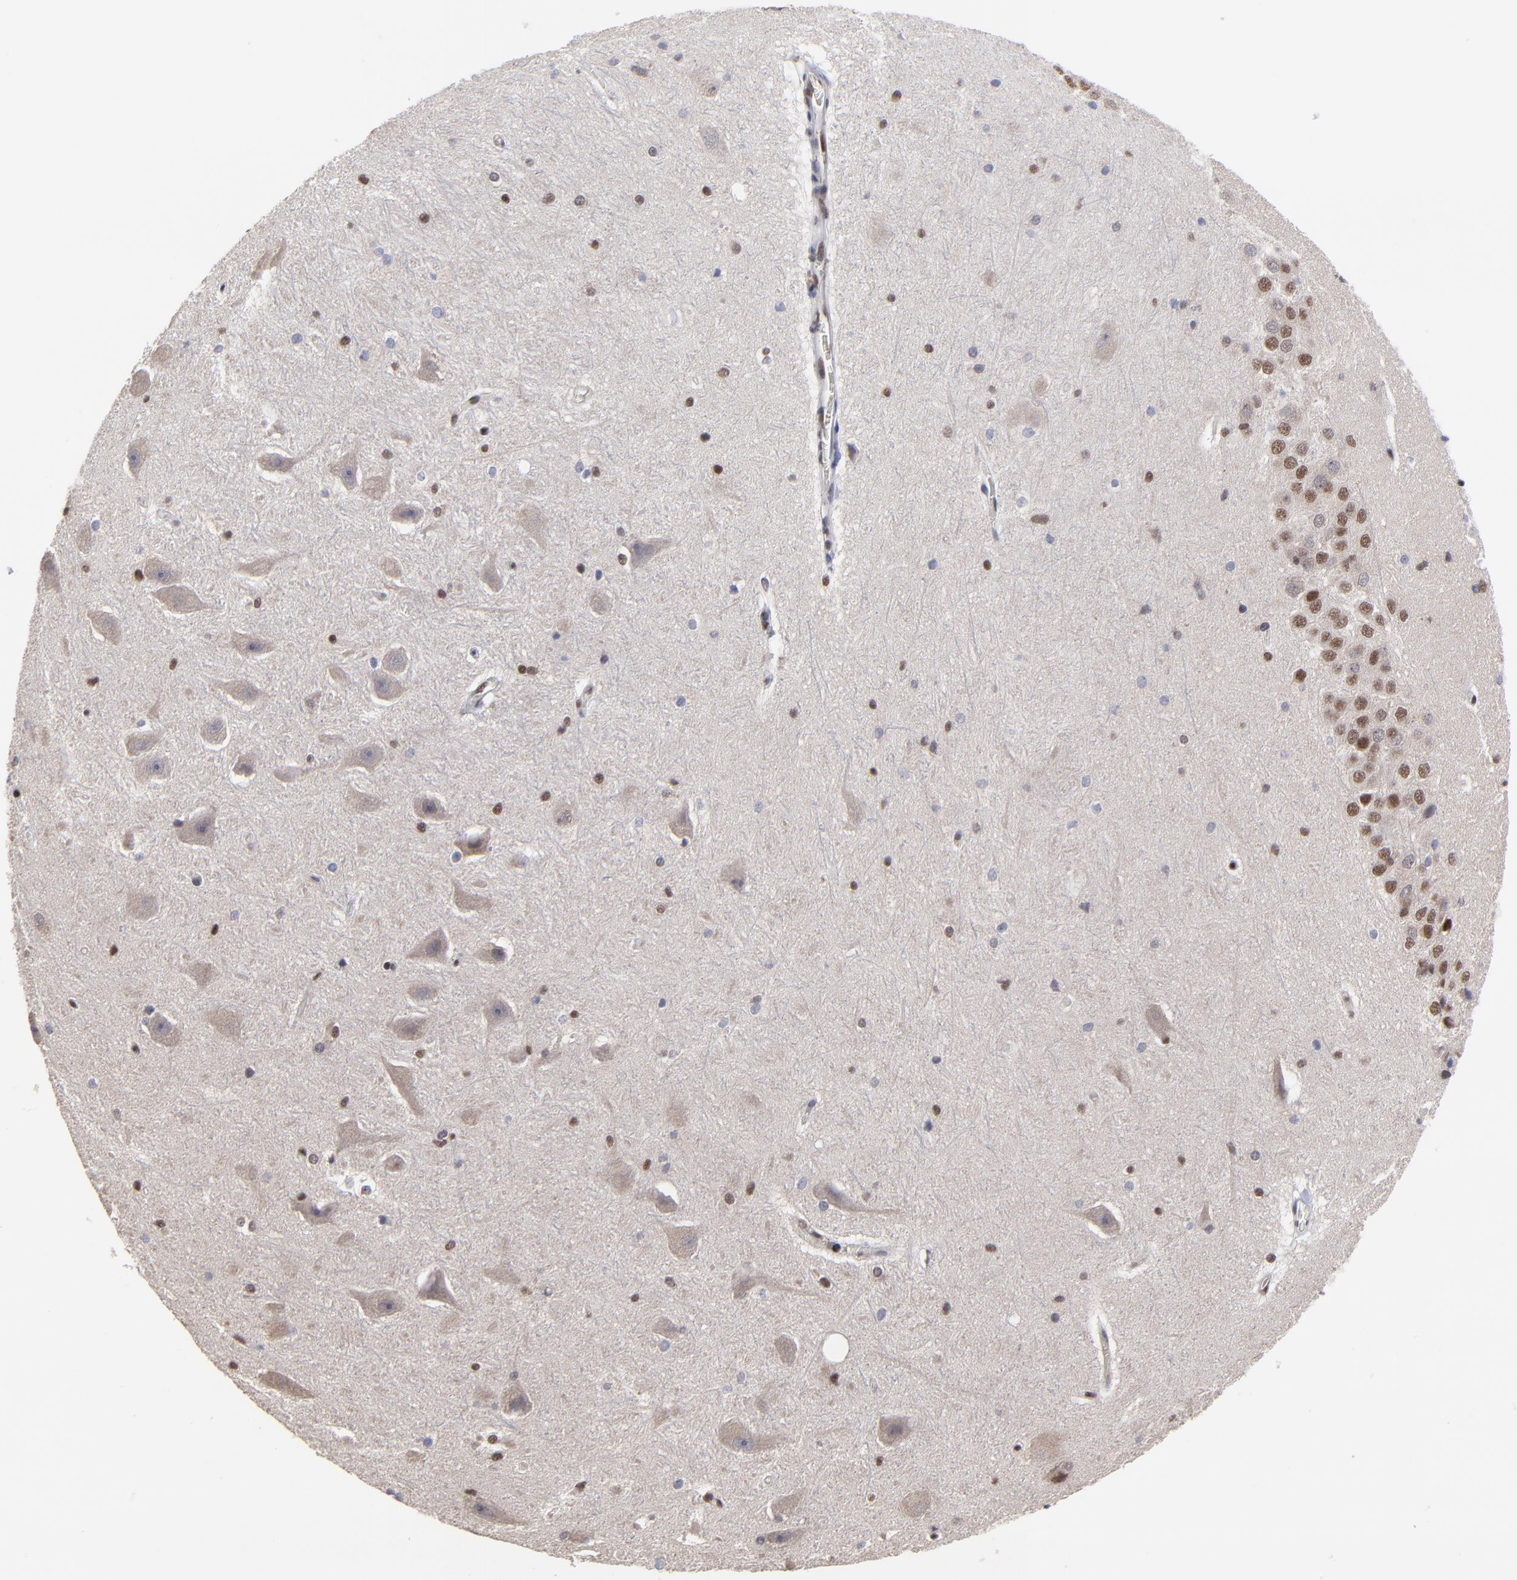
{"staining": {"intensity": "moderate", "quantity": "<25%", "location": "nuclear"}, "tissue": "hippocampus", "cell_type": "Glial cells", "image_type": "normal", "snomed": [{"axis": "morphology", "description": "Normal tissue, NOS"}, {"axis": "topography", "description": "Hippocampus"}], "caption": "Hippocampus stained with IHC shows moderate nuclear positivity in approximately <25% of glial cells.", "gene": "DSN1", "patient": {"sex": "female", "age": 19}}